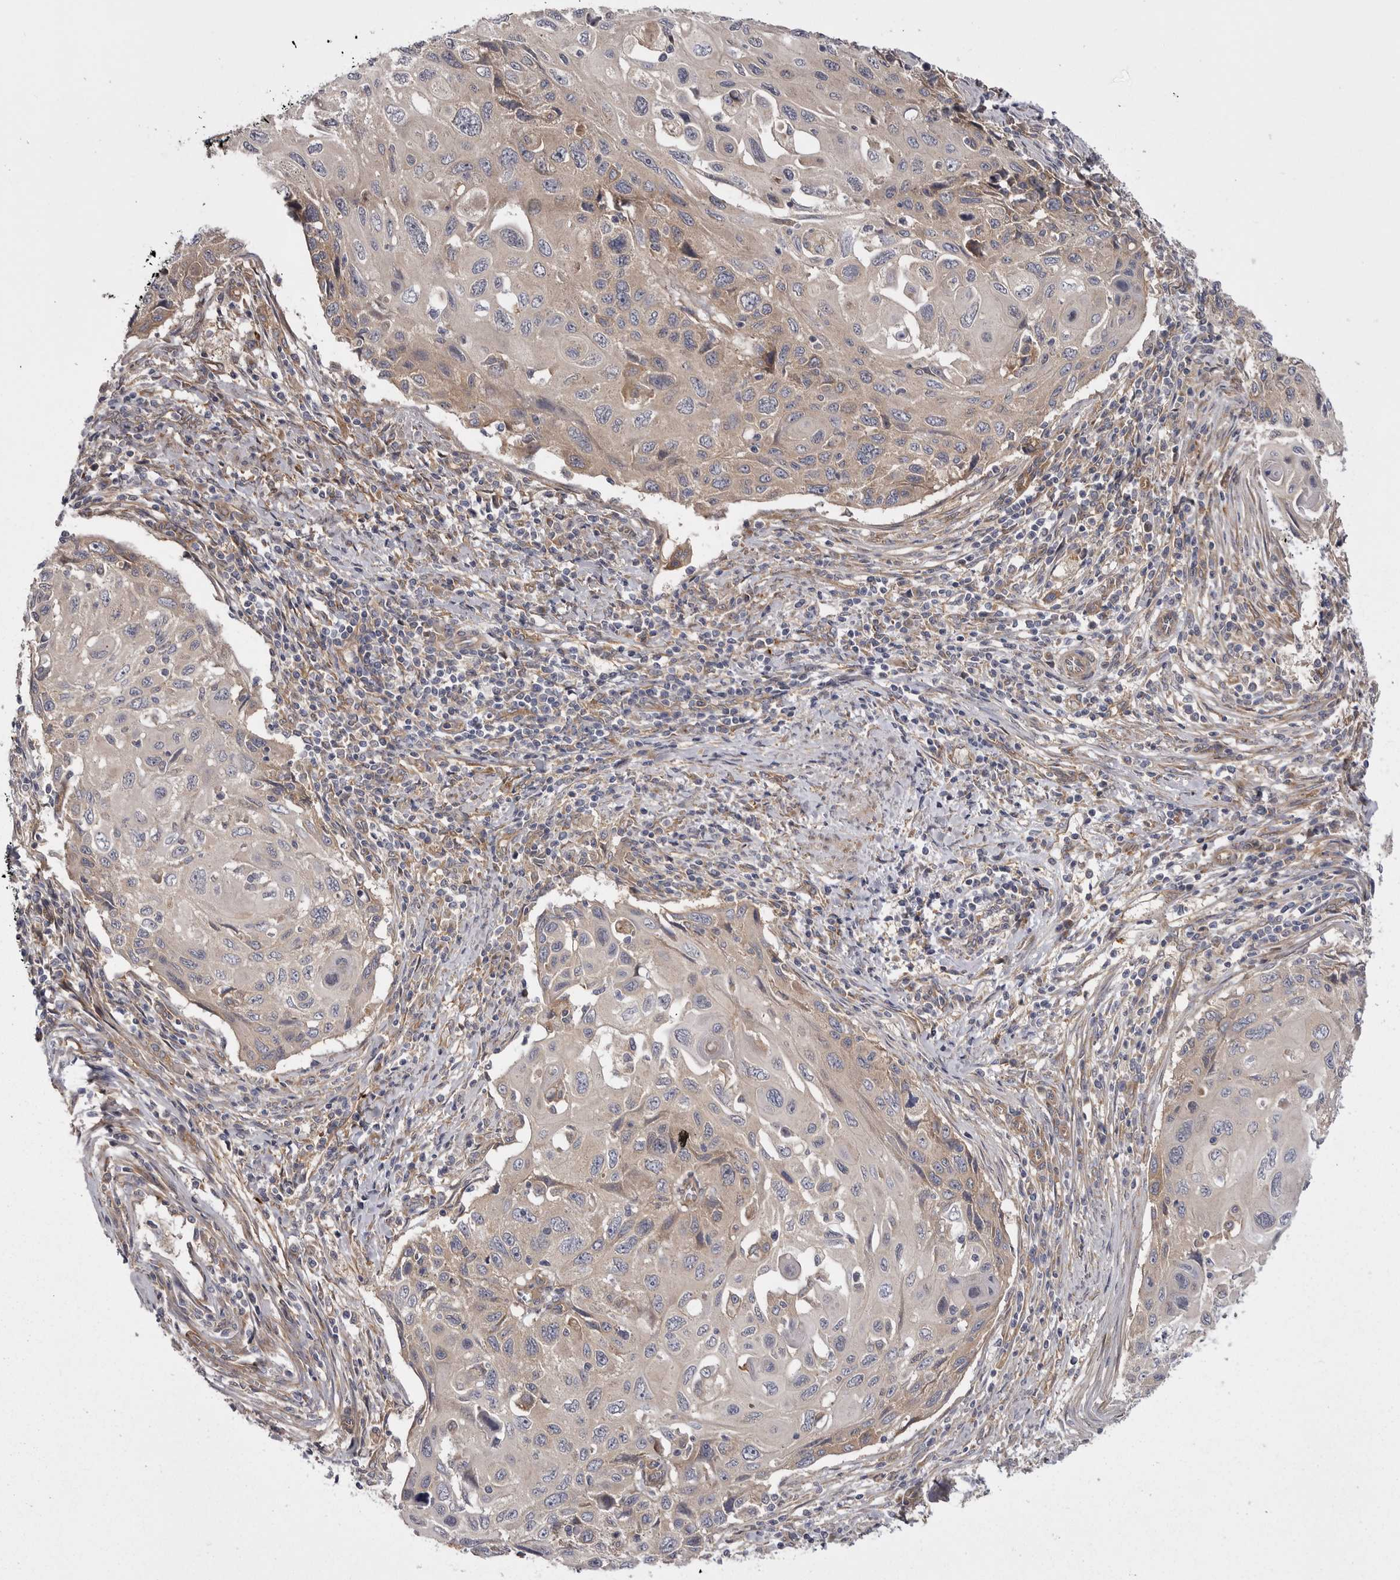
{"staining": {"intensity": "weak", "quantity": "<25%", "location": "cytoplasmic/membranous"}, "tissue": "cervical cancer", "cell_type": "Tumor cells", "image_type": "cancer", "snomed": [{"axis": "morphology", "description": "Squamous cell carcinoma, NOS"}, {"axis": "topography", "description": "Cervix"}], "caption": "Human cervical squamous cell carcinoma stained for a protein using immunohistochemistry (IHC) reveals no expression in tumor cells.", "gene": "OSBPL9", "patient": {"sex": "female", "age": 70}}